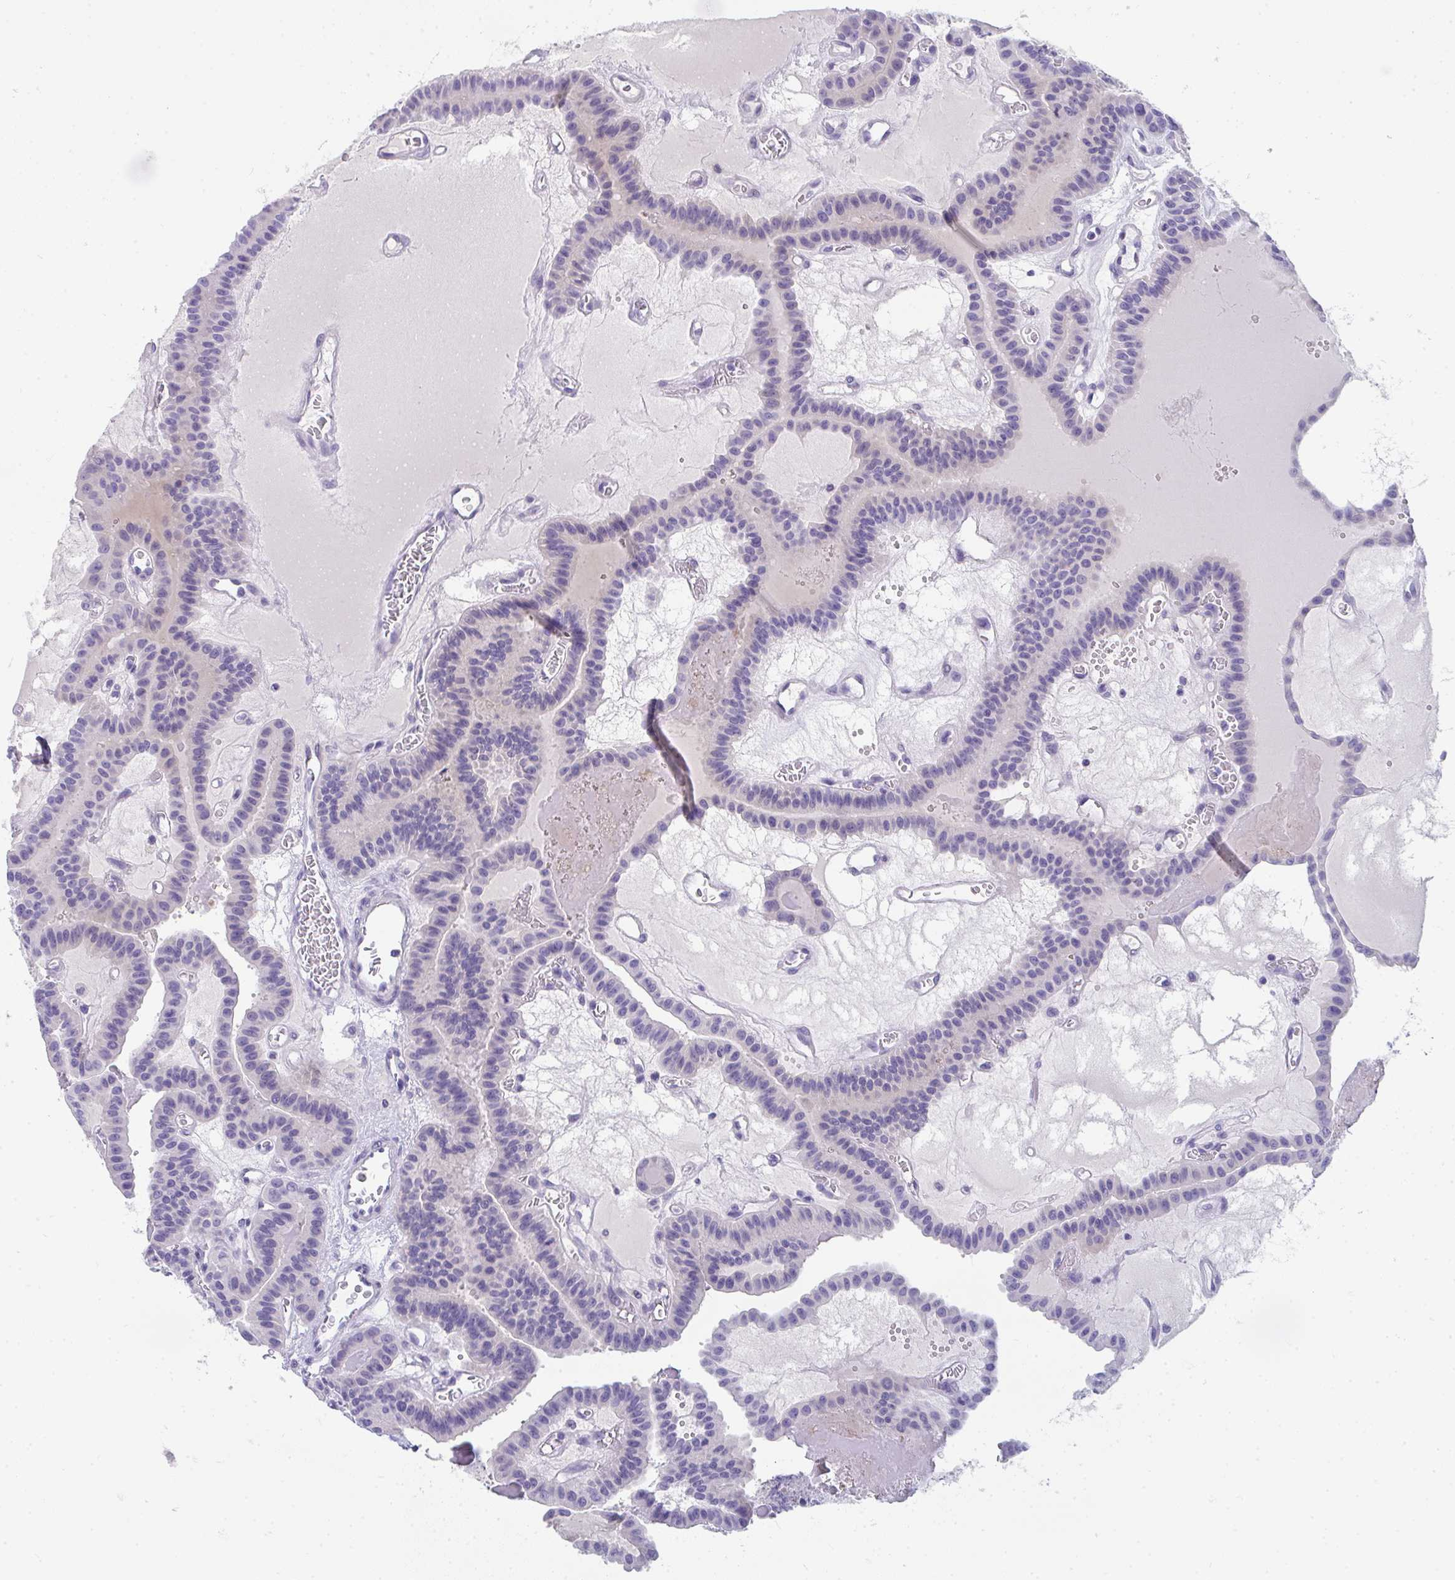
{"staining": {"intensity": "negative", "quantity": "none", "location": "none"}, "tissue": "thyroid cancer", "cell_type": "Tumor cells", "image_type": "cancer", "snomed": [{"axis": "morphology", "description": "Papillary adenocarcinoma, NOS"}, {"axis": "topography", "description": "Thyroid gland"}], "caption": "A photomicrograph of papillary adenocarcinoma (thyroid) stained for a protein displays no brown staining in tumor cells.", "gene": "TTC30B", "patient": {"sex": "male", "age": 87}}